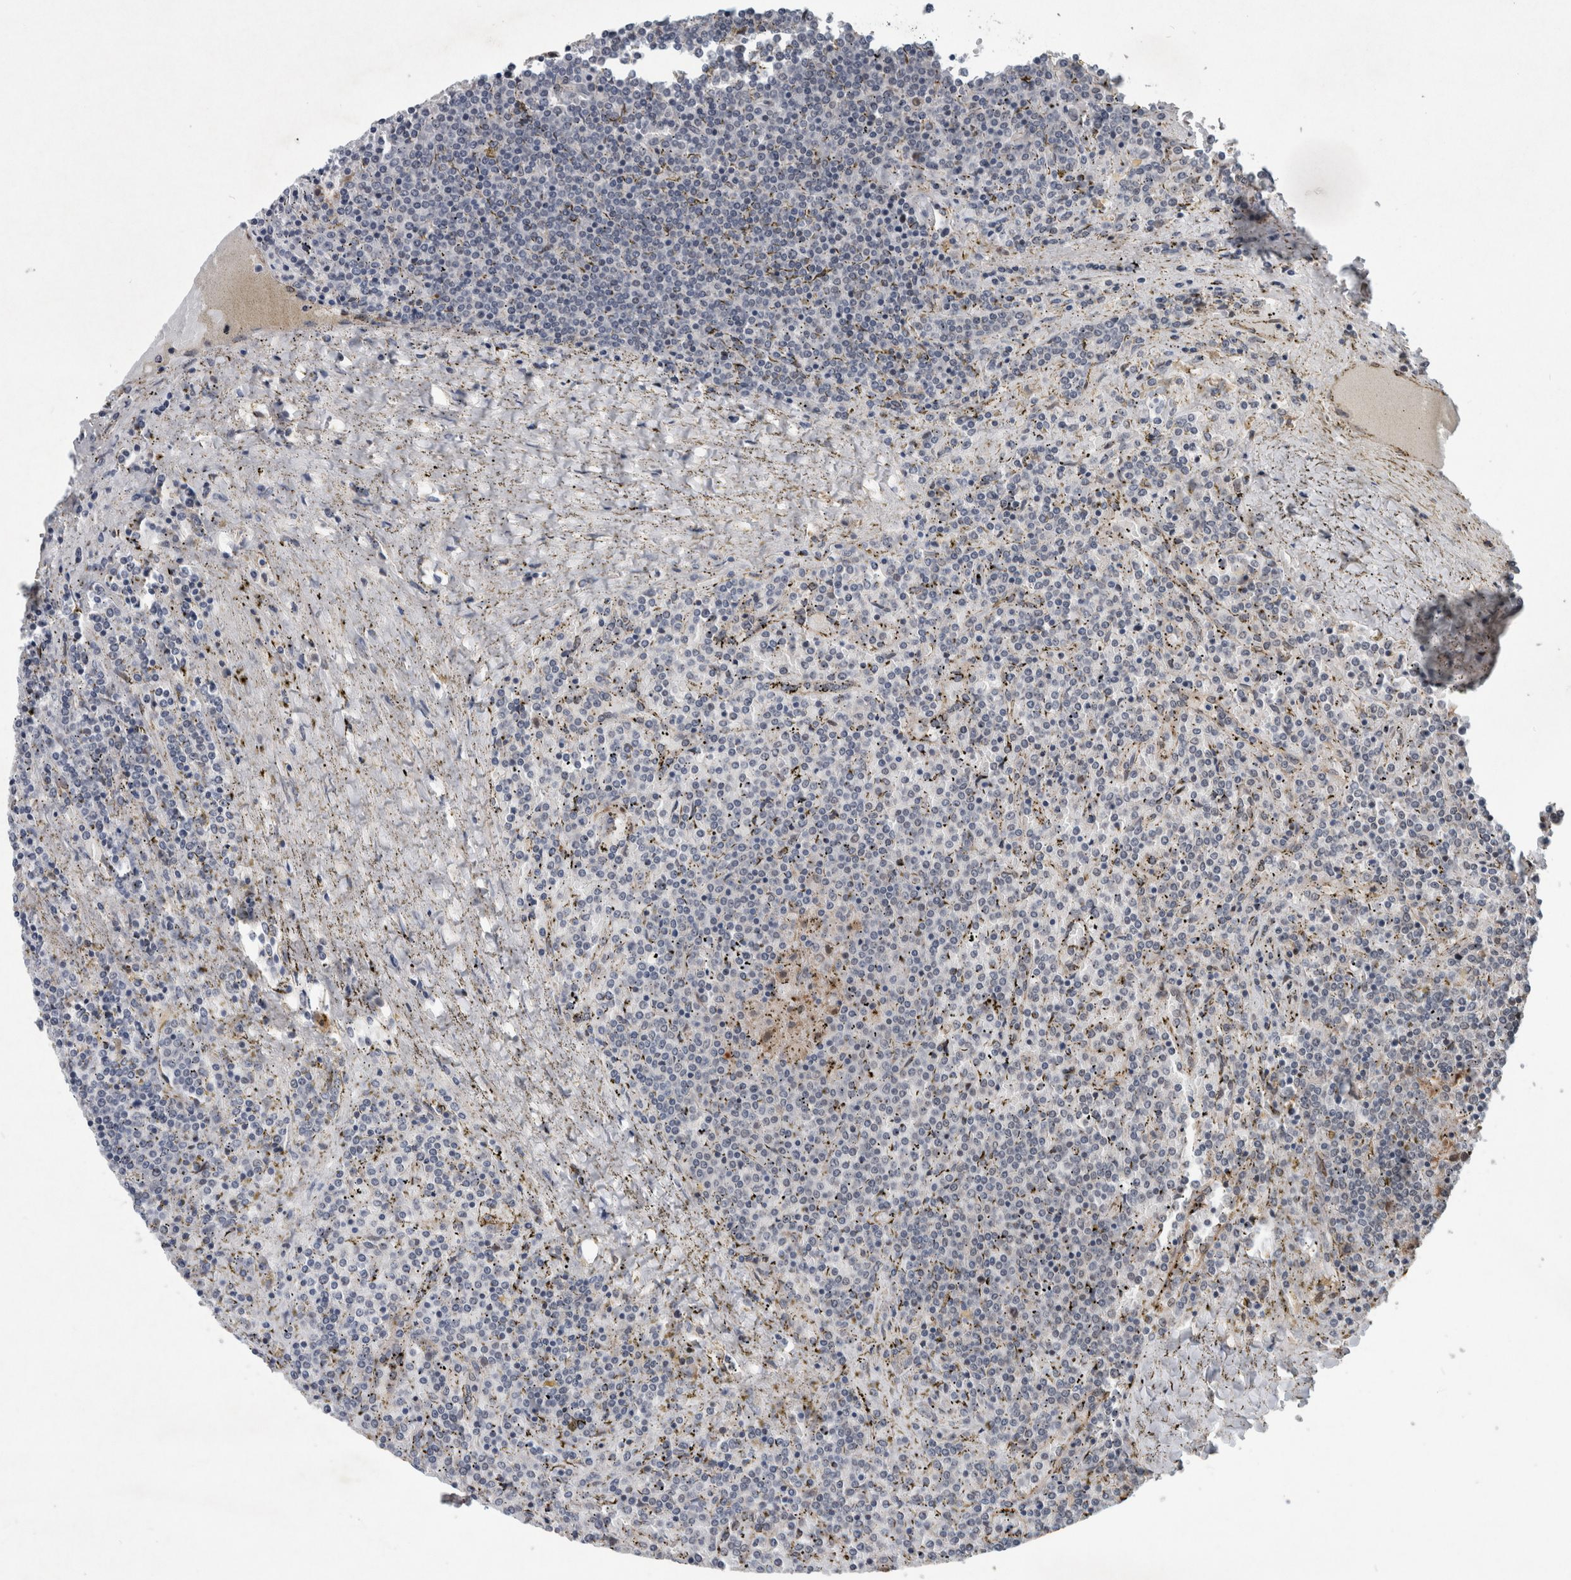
{"staining": {"intensity": "negative", "quantity": "none", "location": "none"}, "tissue": "lymphoma", "cell_type": "Tumor cells", "image_type": "cancer", "snomed": [{"axis": "morphology", "description": "Malignant lymphoma, non-Hodgkin's type, Low grade"}, {"axis": "topography", "description": "Spleen"}], "caption": "Malignant lymphoma, non-Hodgkin's type (low-grade) stained for a protein using immunohistochemistry (IHC) demonstrates no expression tumor cells.", "gene": "GIMAP6", "patient": {"sex": "female", "age": 19}}